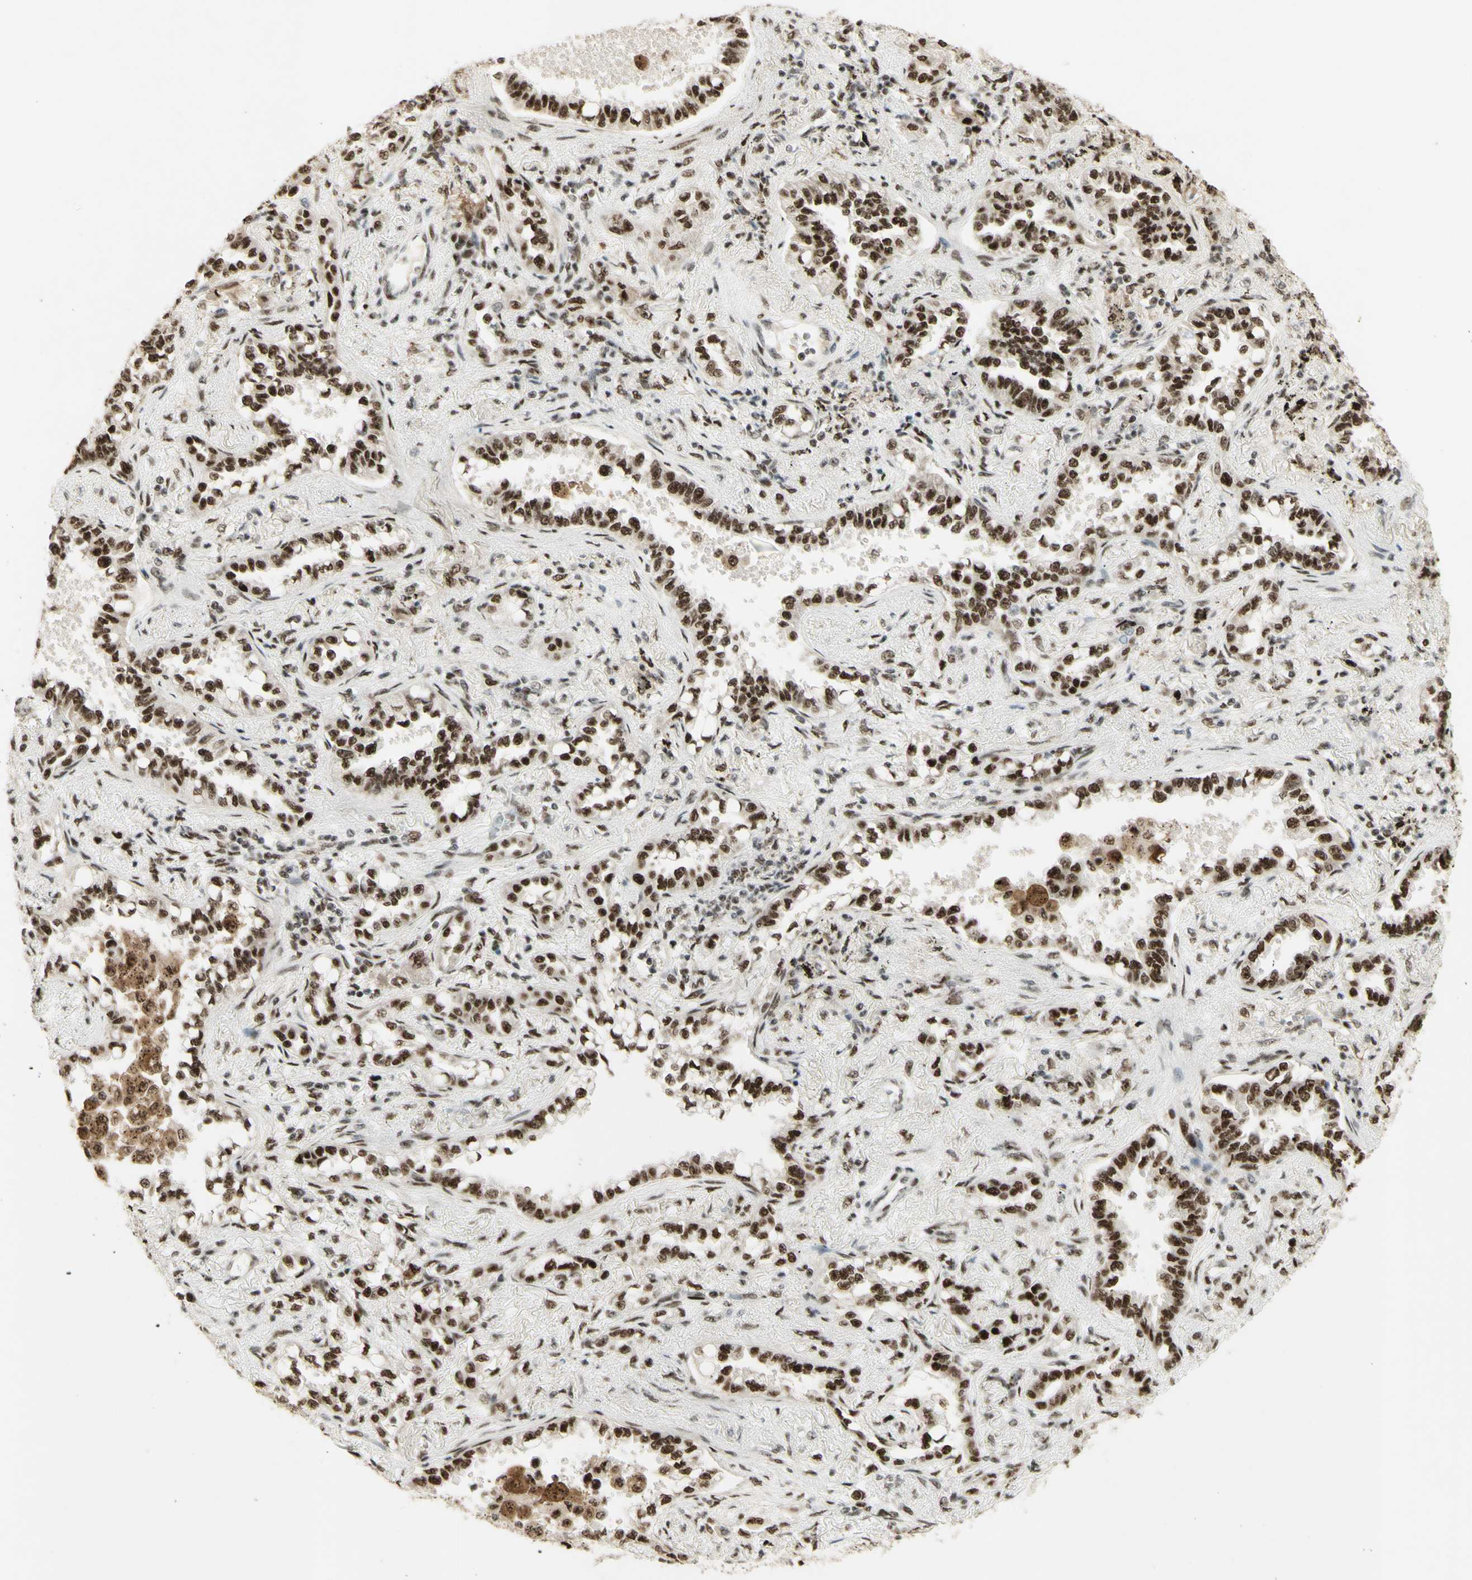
{"staining": {"intensity": "strong", "quantity": ">75%", "location": "nuclear"}, "tissue": "lung cancer", "cell_type": "Tumor cells", "image_type": "cancer", "snomed": [{"axis": "morphology", "description": "Normal tissue, NOS"}, {"axis": "morphology", "description": "Adenocarcinoma, NOS"}, {"axis": "topography", "description": "Lung"}], "caption": "Immunohistochemical staining of lung adenocarcinoma demonstrates strong nuclear protein staining in approximately >75% of tumor cells. (IHC, brightfield microscopy, high magnification).", "gene": "DHX9", "patient": {"sex": "male", "age": 59}}